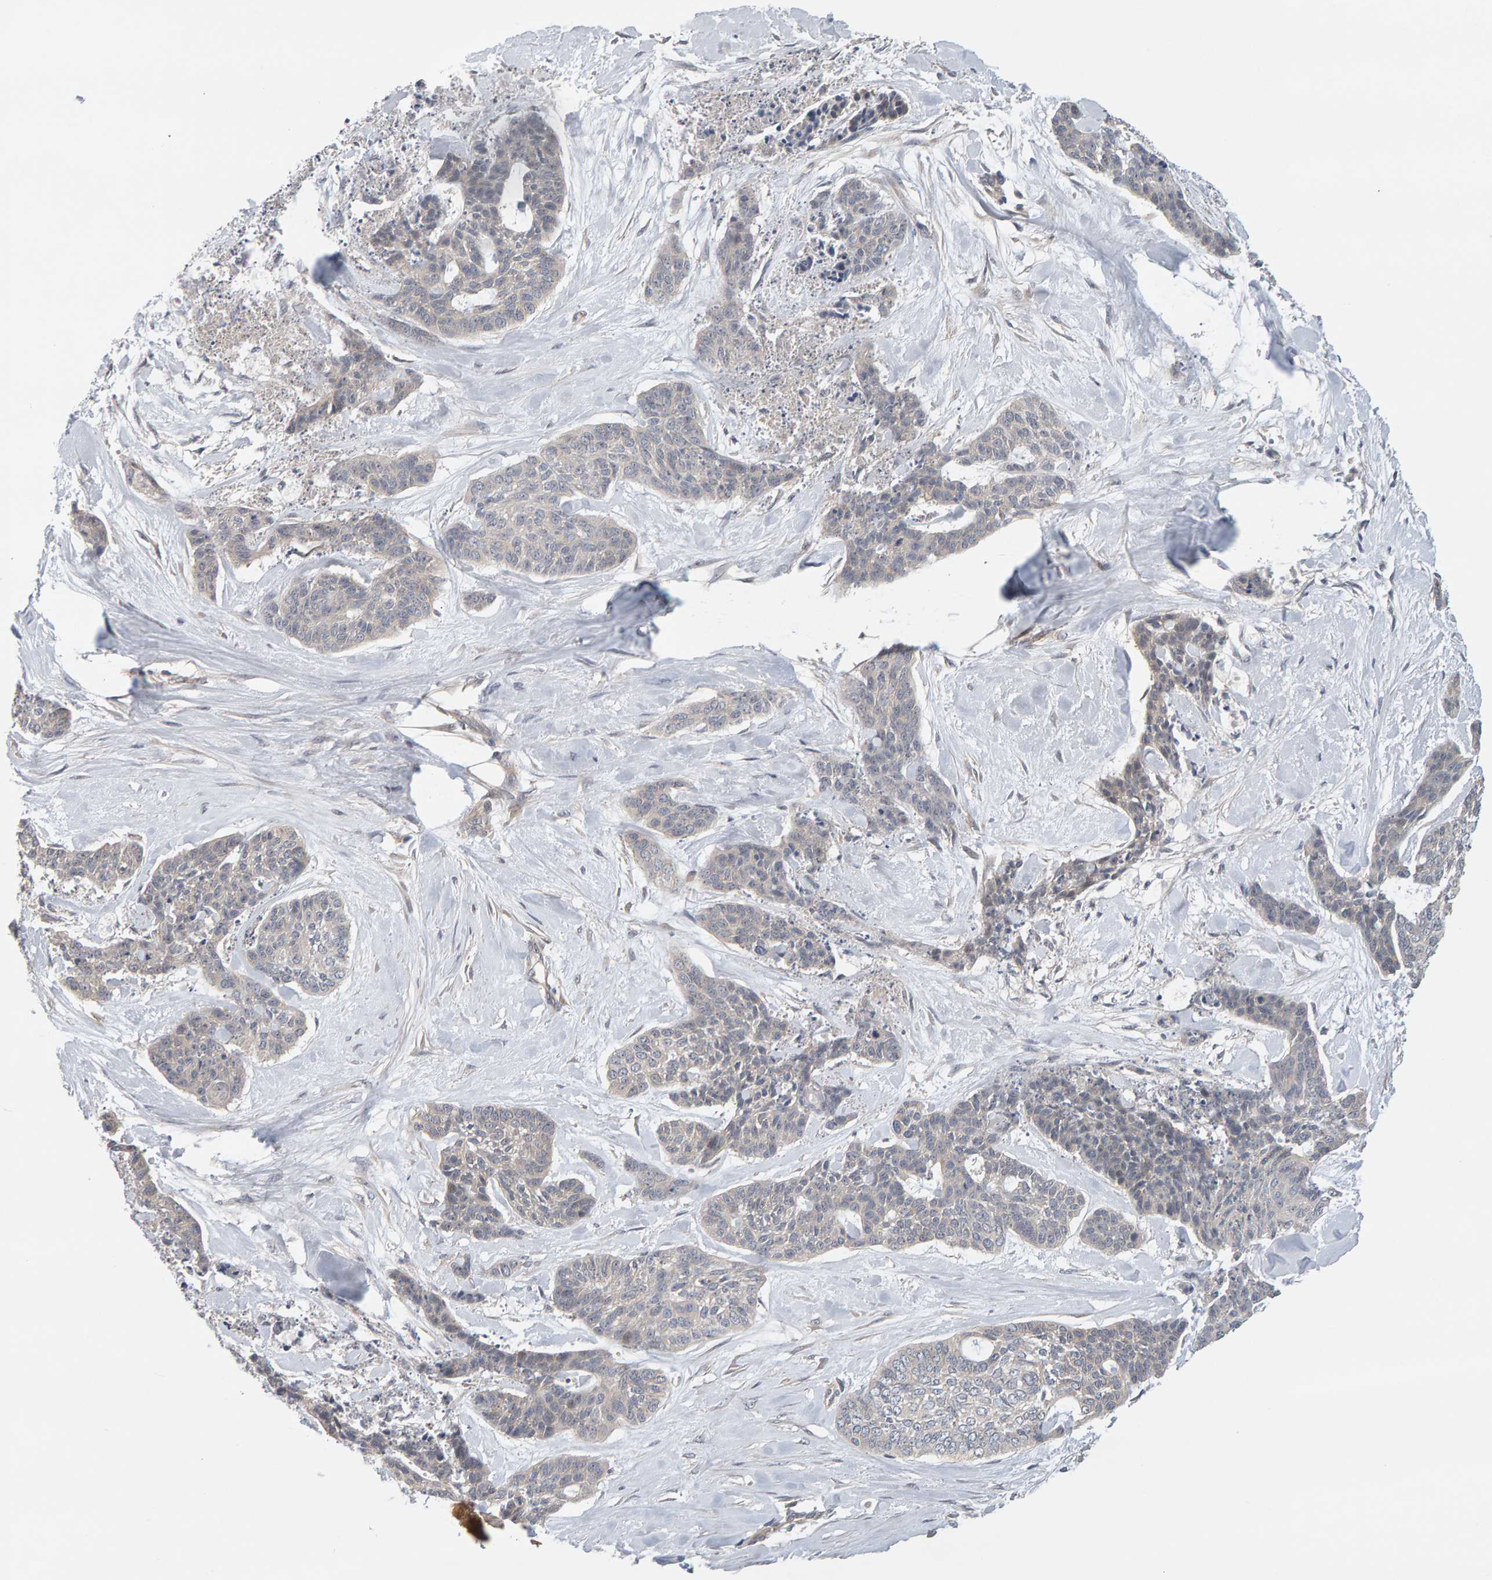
{"staining": {"intensity": "negative", "quantity": "none", "location": "none"}, "tissue": "skin cancer", "cell_type": "Tumor cells", "image_type": "cancer", "snomed": [{"axis": "morphology", "description": "Basal cell carcinoma"}, {"axis": "topography", "description": "Skin"}], "caption": "IHC of skin cancer shows no expression in tumor cells.", "gene": "PPP1R16A", "patient": {"sex": "female", "age": 64}}